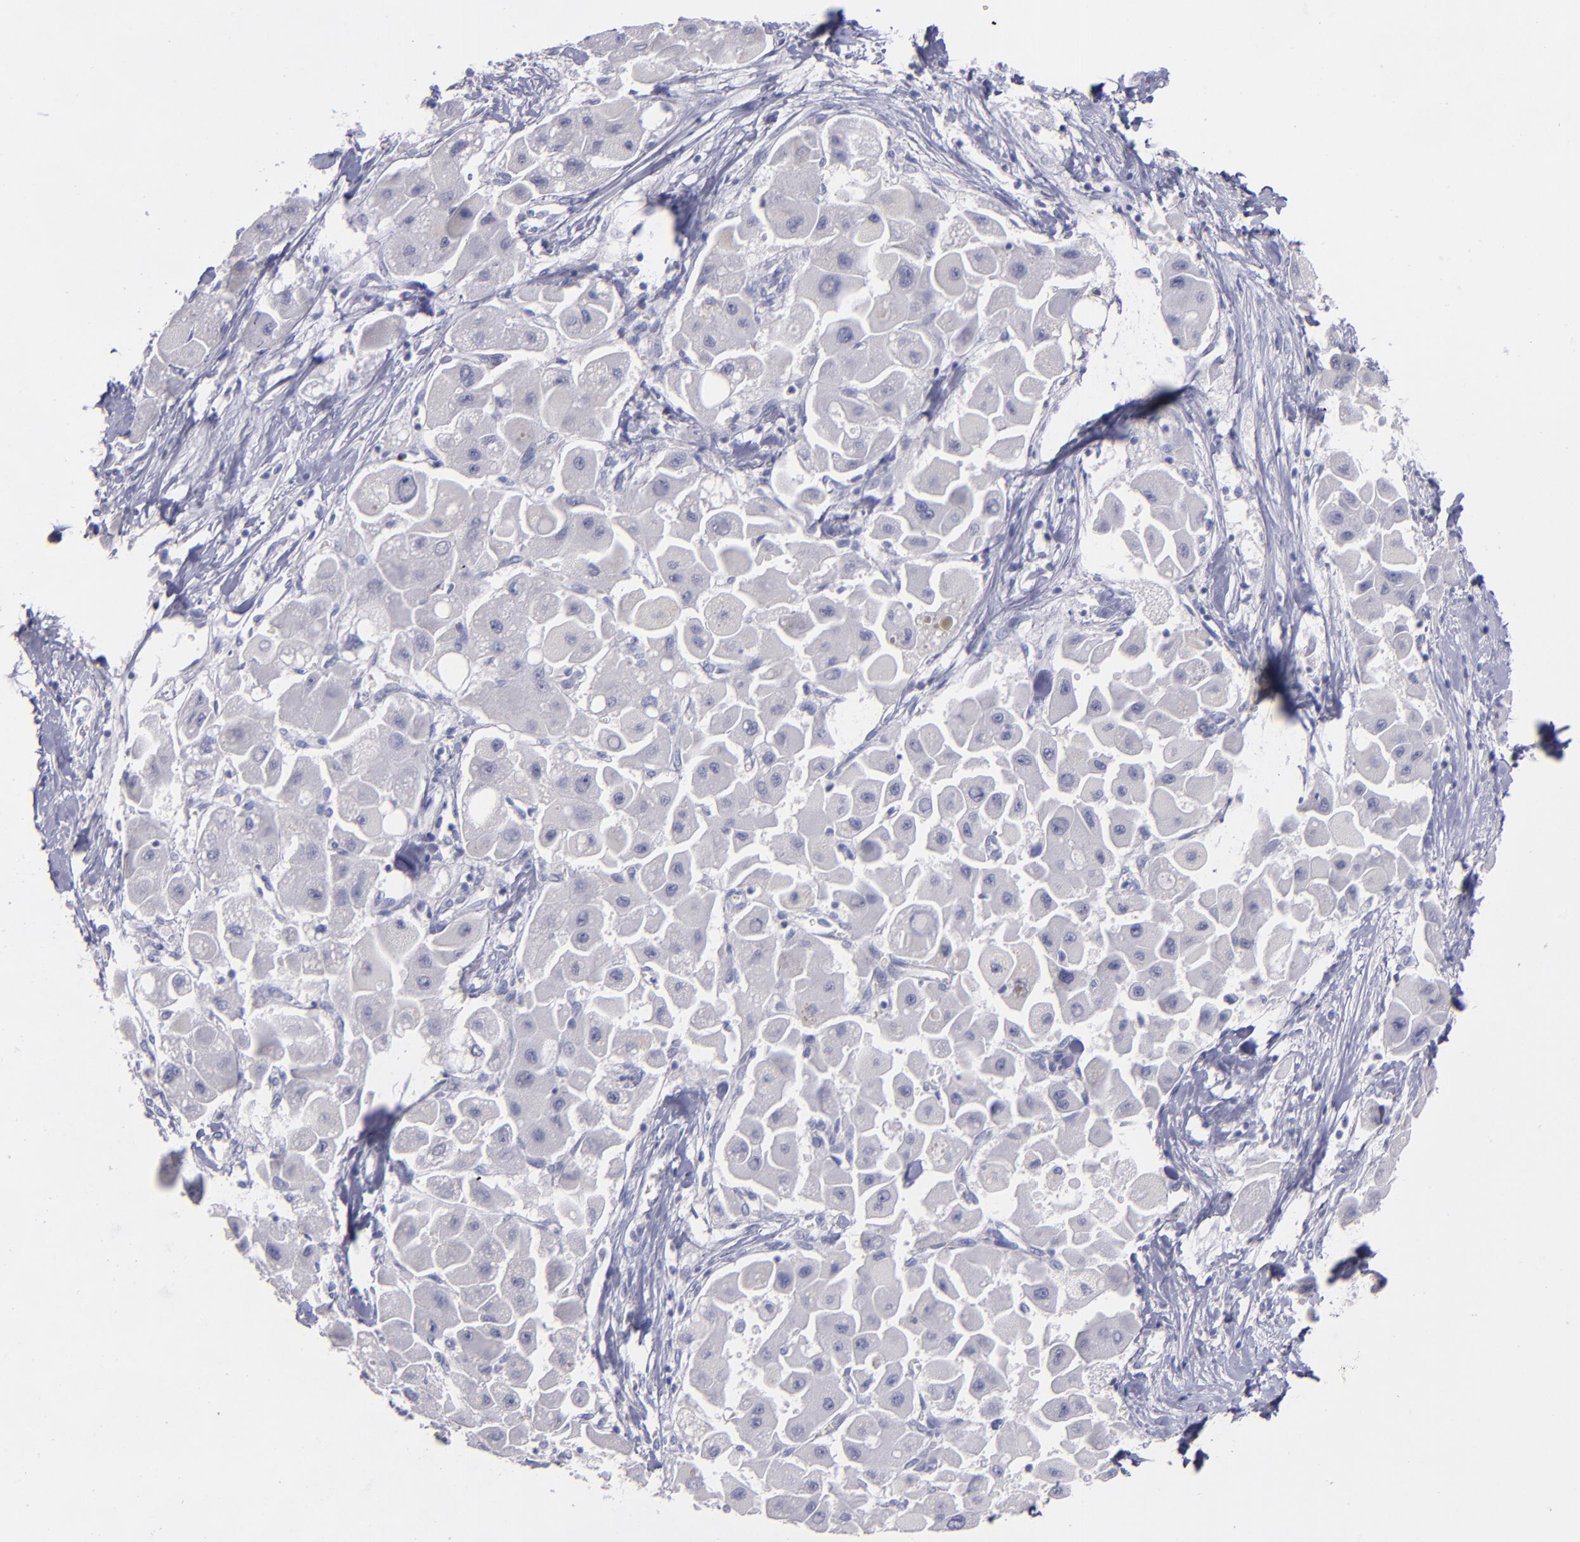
{"staining": {"intensity": "negative", "quantity": "none", "location": "none"}, "tissue": "liver cancer", "cell_type": "Tumor cells", "image_type": "cancer", "snomed": [{"axis": "morphology", "description": "Carcinoma, Hepatocellular, NOS"}, {"axis": "topography", "description": "Liver"}], "caption": "This is an immunohistochemistry (IHC) photomicrograph of human hepatocellular carcinoma (liver). There is no positivity in tumor cells.", "gene": "SNAP25", "patient": {"sex": "male", "age": 24}}